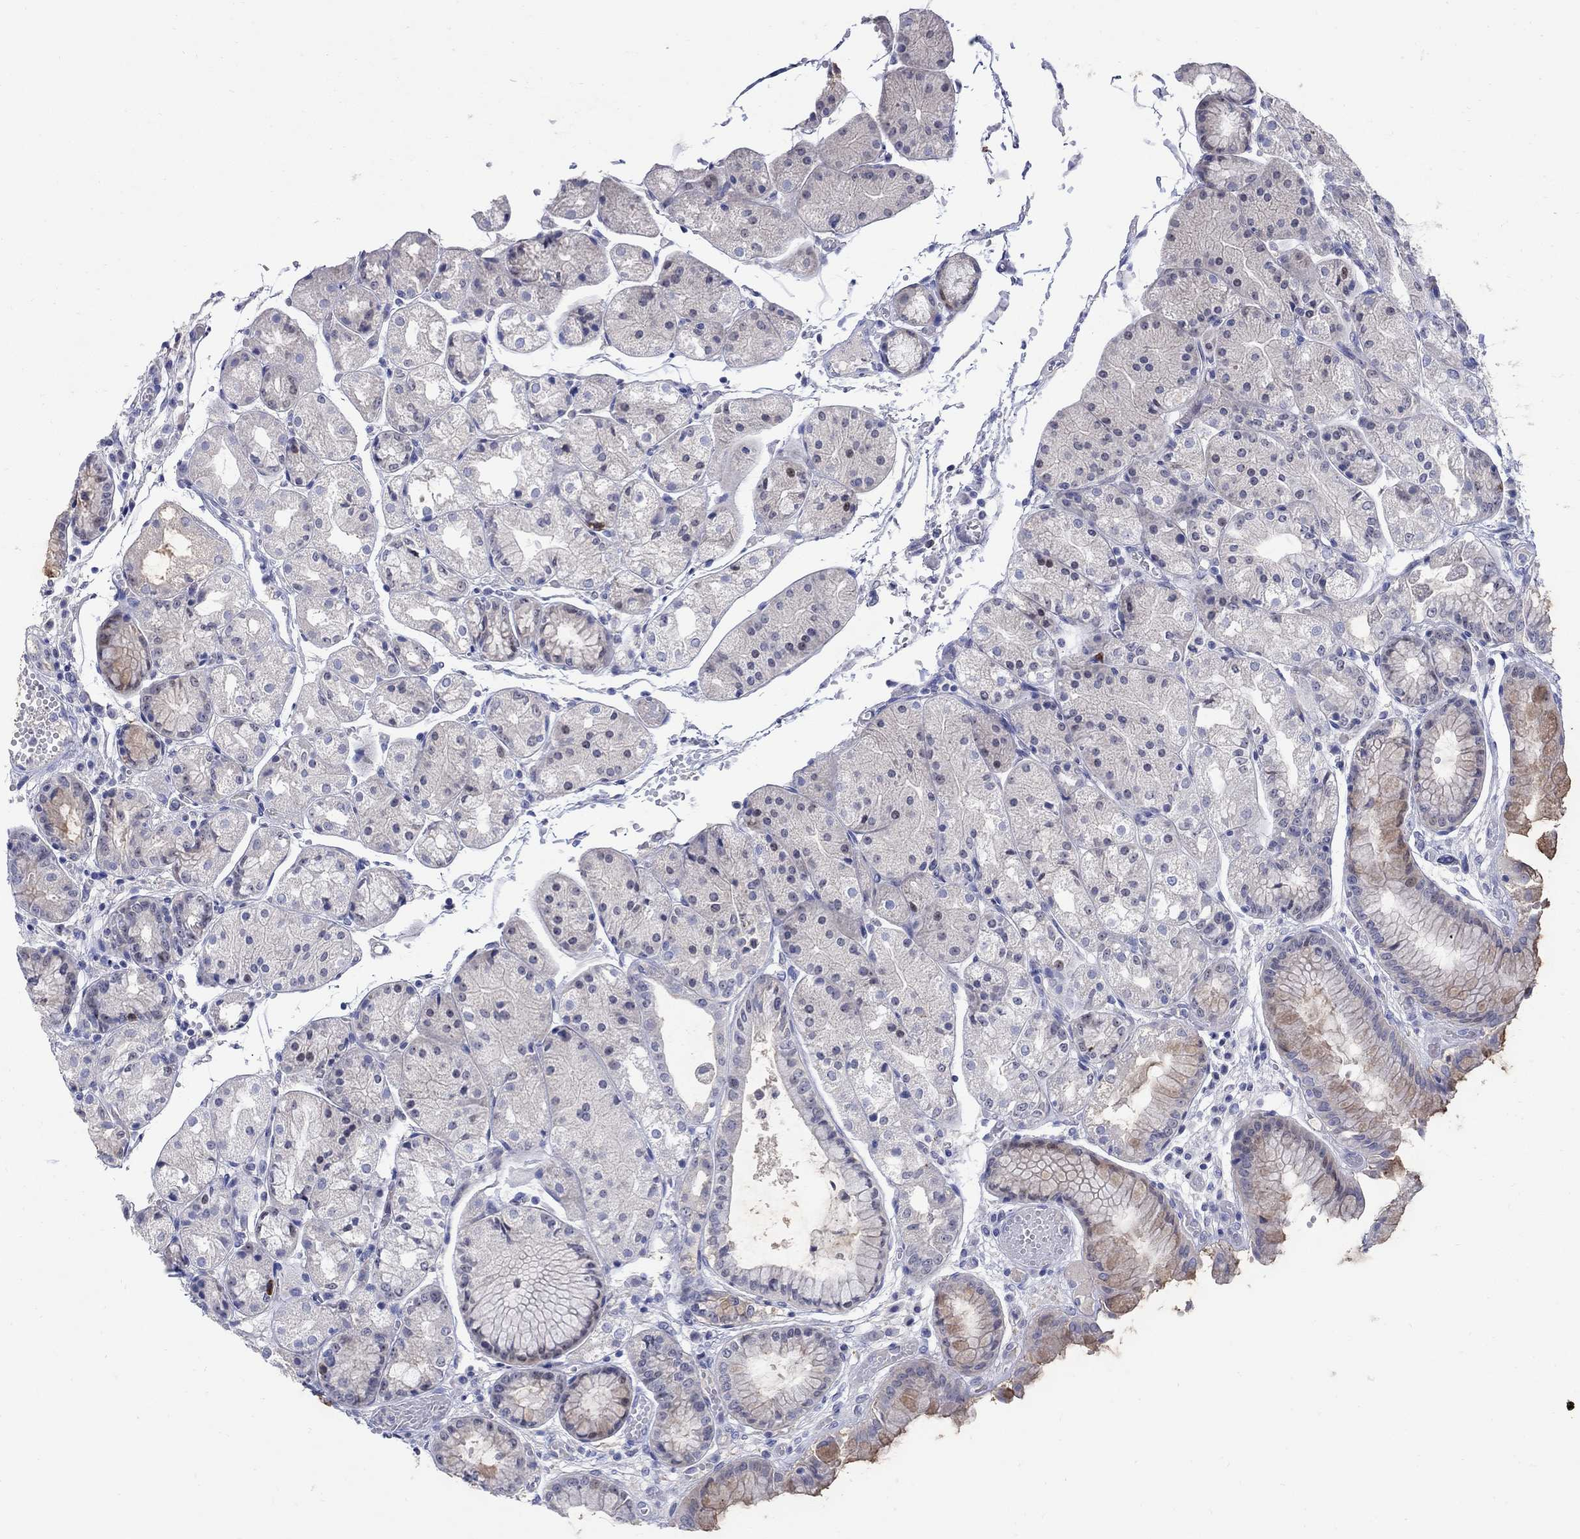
{"staining": {"intensity": "weak", "quantity": "<25%", "location": "cytoplasmic/membranous"}, "tissue": "stomach", "cell_type": "Glandular cells", "image_type": "normal", "snomed": [{"axis": "morphology", "description": "Normal tissue, NOS"}, {"axis": "topography", "description": "Stomach, upper"}], "caption": "A high-resolution histopathology image shows immunohistochemistry staining of benign stomach, which reveals no significant positivity in glandular cells. Nuclei are stained in blue.", "gene": "REEP2", "patient": {"sex": "male", "age": 72}}